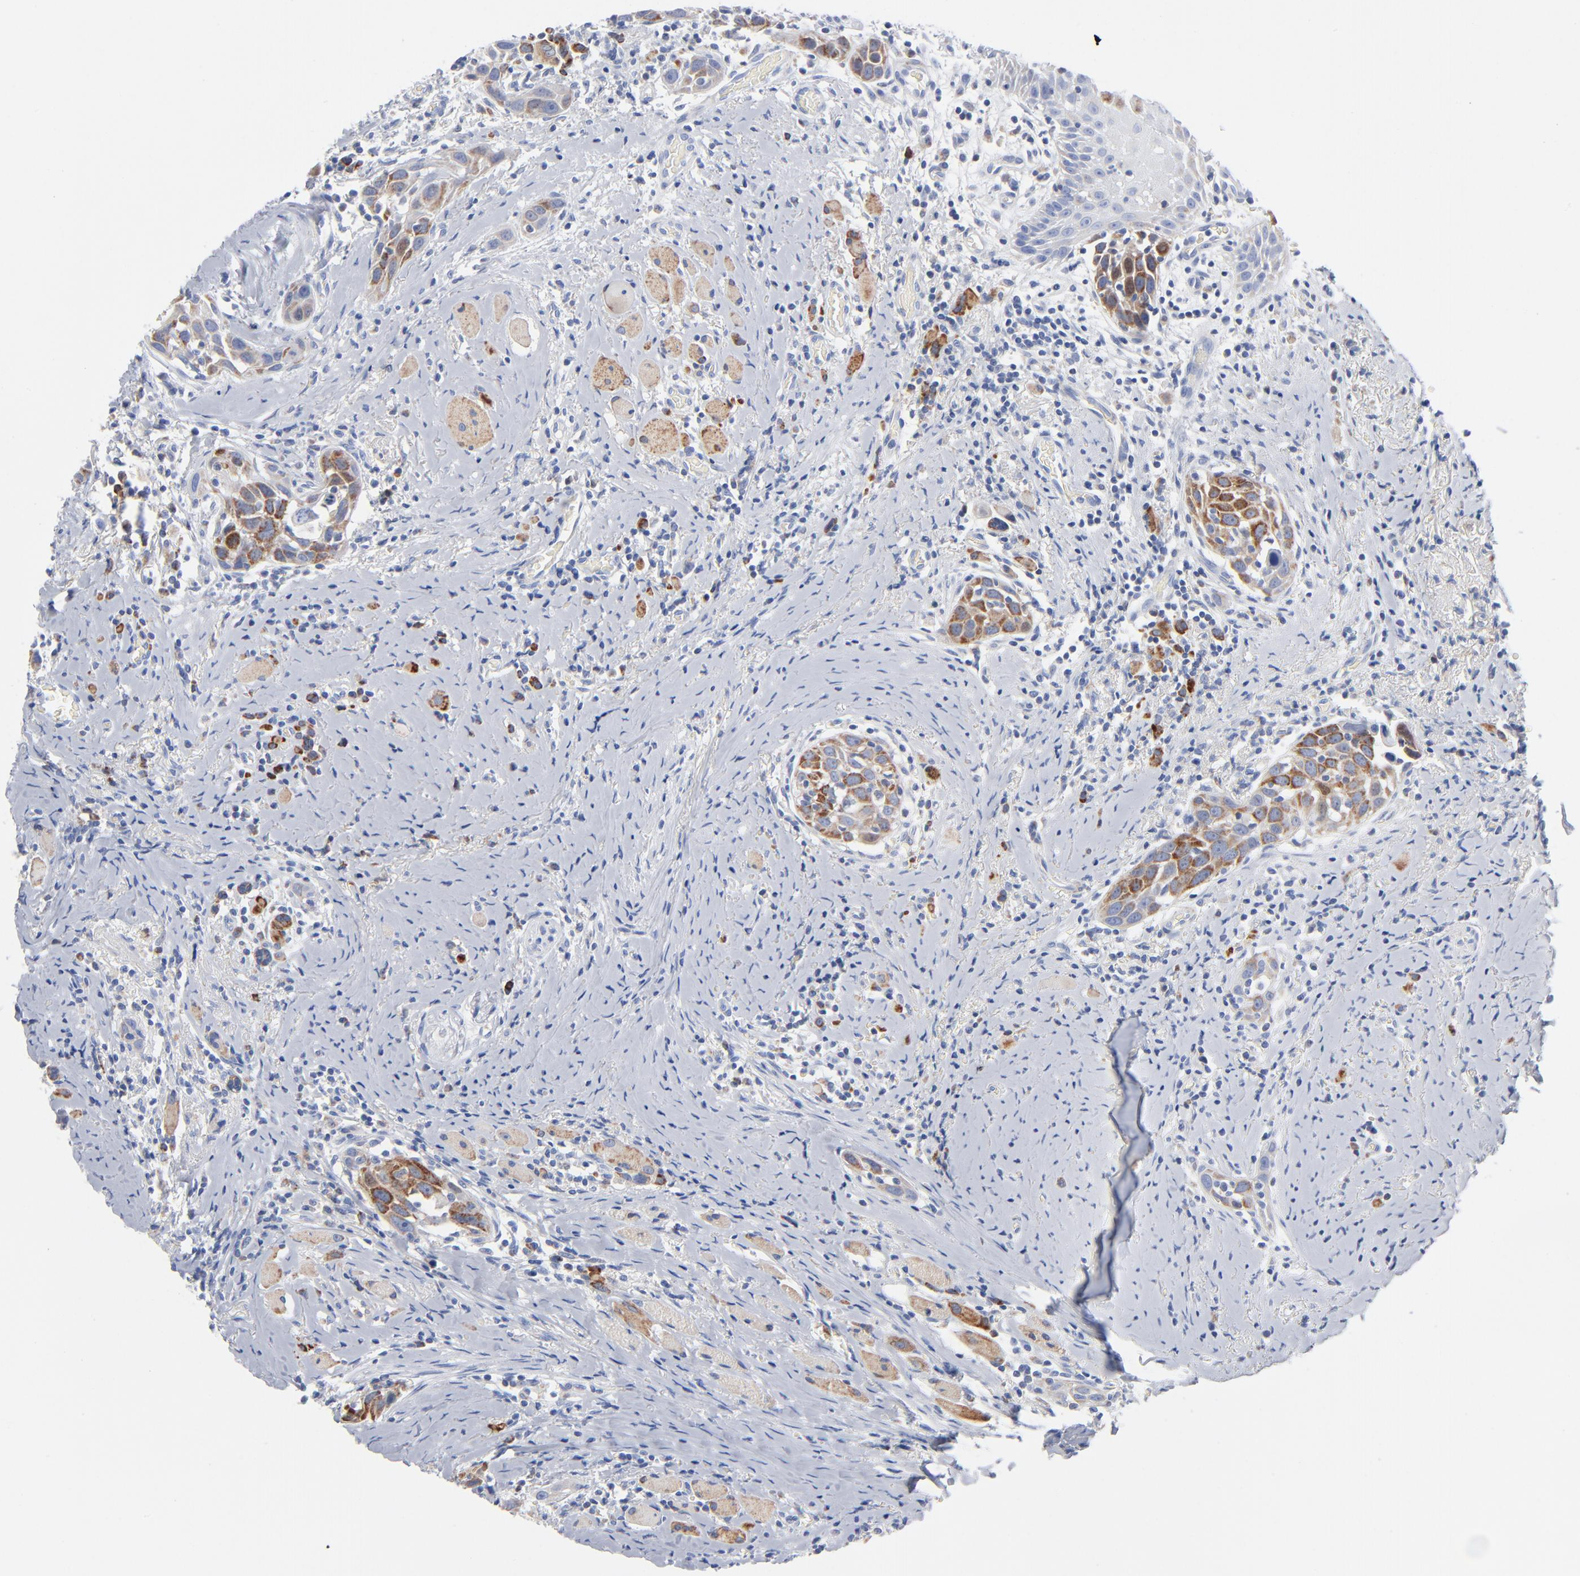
{"staining": {"intensity": "moderate", "quantity": ">75%", "location": "cytoplasmic/membranous"}, "tissue": "head and neck cancer", "cell_type": "Tumor cells", "image_type": "cancer", "snomed": [{"axis": "morphology", "description": "Squamous cell carcinoma, NOS"}, {"axis": "topography", "description": "Oral tissue"}, {"axis": "topography", "description": "Head-Neck"}], "caption": "A histopathology image of head and neck squamous cell carcinoma stained for a protein displays moderate cytoplasmic/membranous brown staining in tumor cells.", "gene": "CHCHD10", "patient": {"sex": "female", "age": 50}}